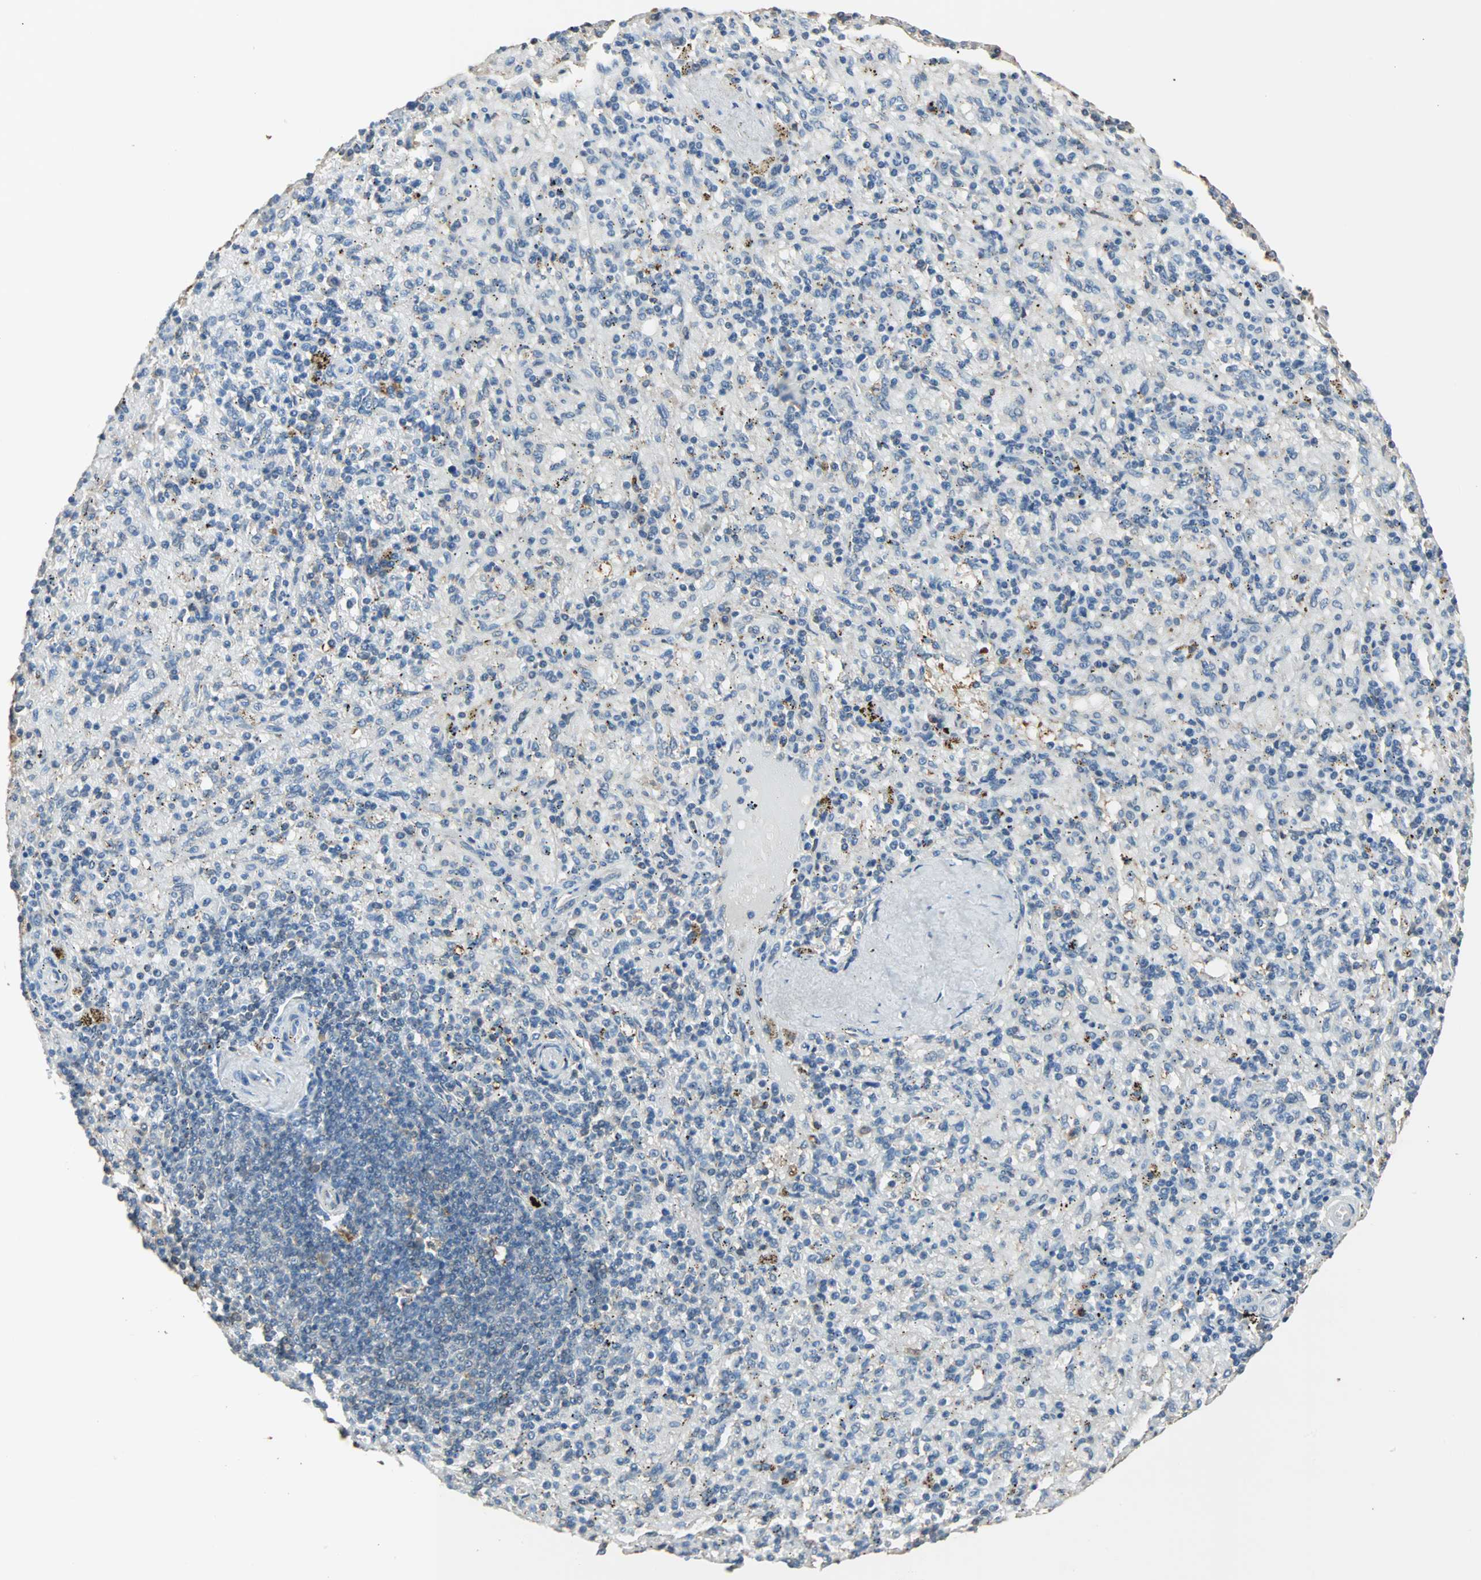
{"staining": {"intensity": "moderate", "quantity": "<25%", "location": "cytoplasmic/membranous"}, "tissue": "spleen", "cell_type": "Cells in red pulp", "image_type": "normal", "snomed": [{"axis": "morphology", "description": "Normal tissue, NOS"}, {"axis": "topography", "description": "Spleen"}], "caption": "Moderate cytoplasmic/membranous staining for a protein is seen in about <25% of cells in red pulp of benign spleen using IHC.", "gene": "PRDX1", "patient": {"sex": "female", "age": 43}}